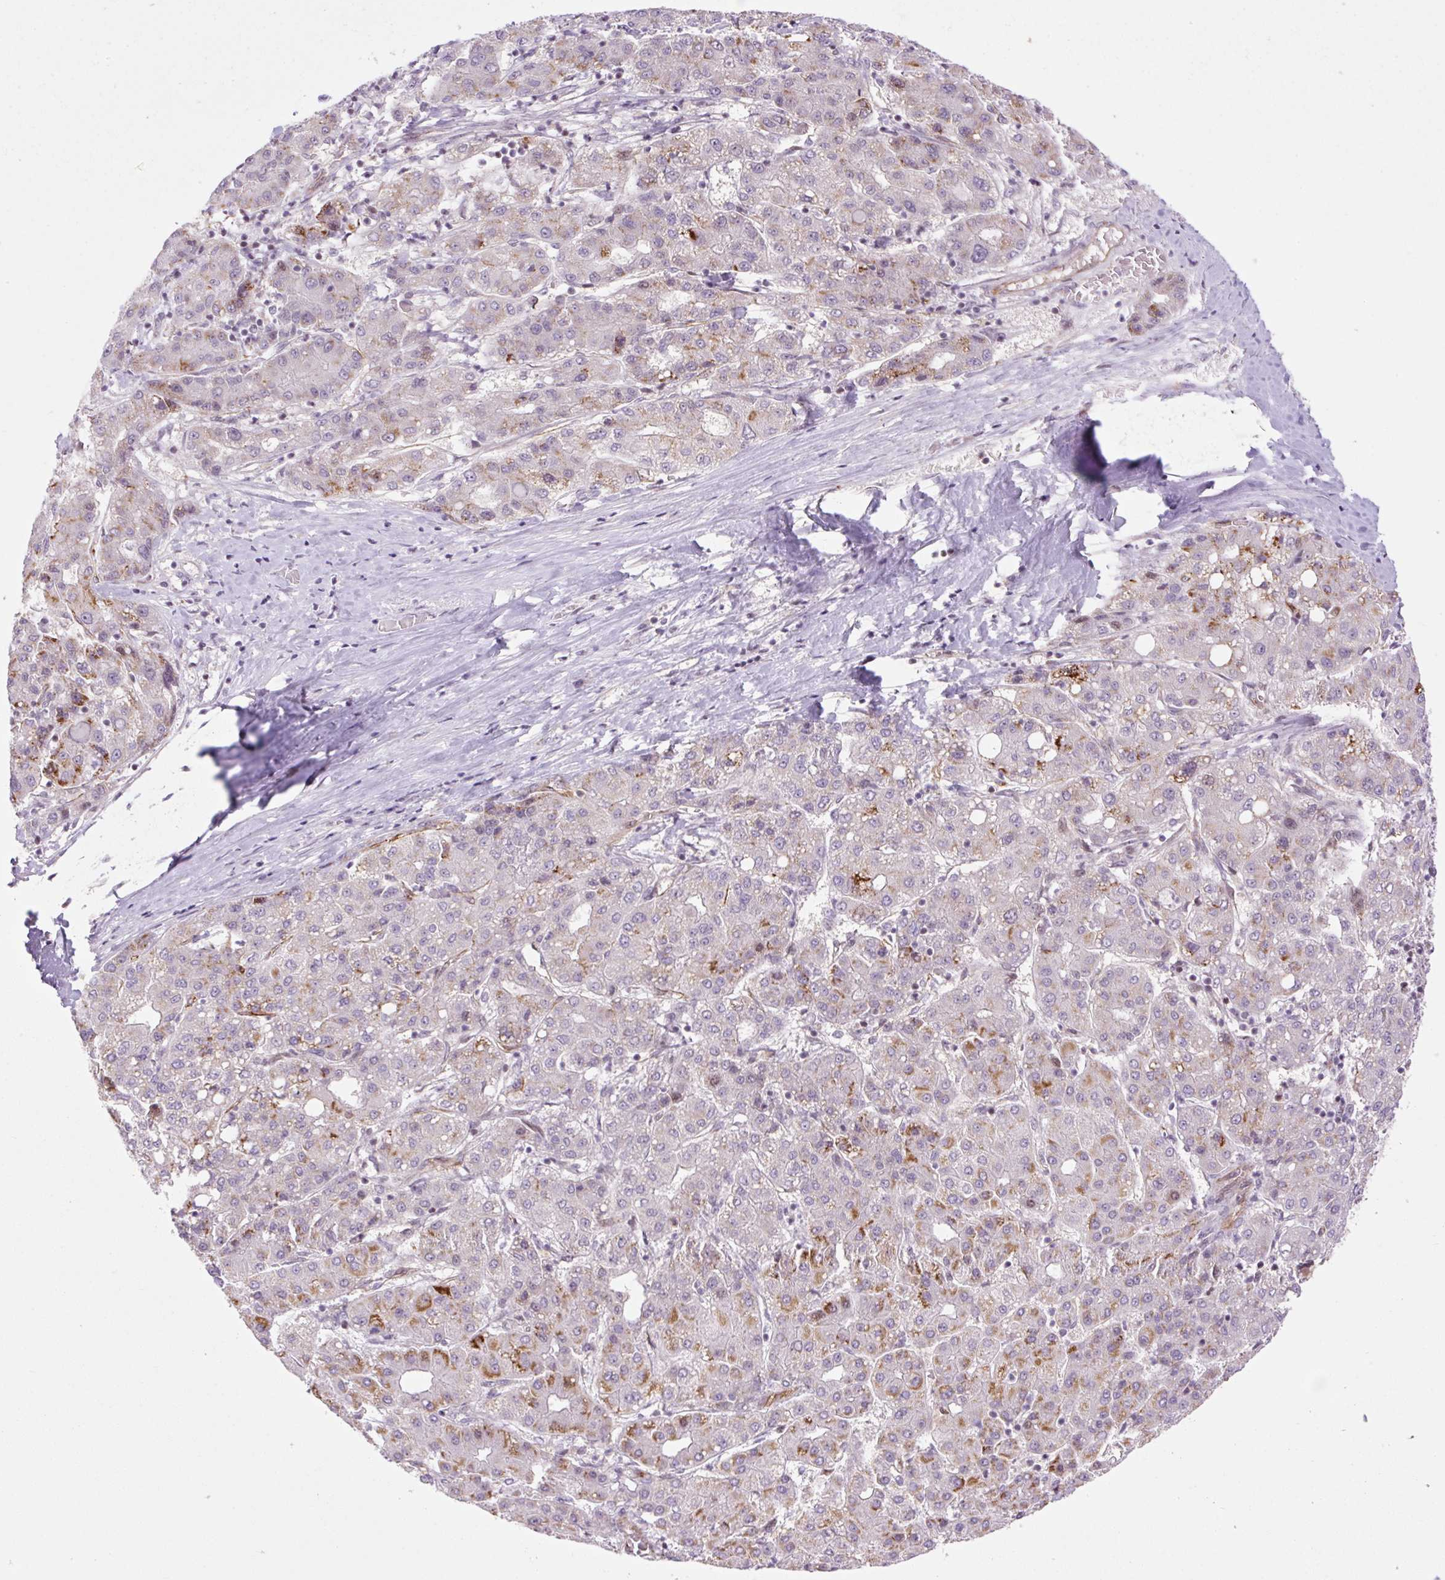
{"staining": {"intensity": "moderate", "quantity": "25%-75%", "location": "cytoplasmic/membranous"}, "tissue": "liver cancer", "cell_type": "Tumor cells", "image_type": "cancer", "snomed": [{"axis": "morphology", "description": "Carcinoma, Hepatocellular, NOS"}, {"axis": "topography", "description": "Liver"}], "caption": "Brown immunohistochemical staining in human liver cancer (hepatocellular carcinoma) reveals moderate cytoplasmic/membranous expression in about 25%-75% of tumor cells.", "gene": "ZNF417", "patient": {"sex": "male", "age": 65}}